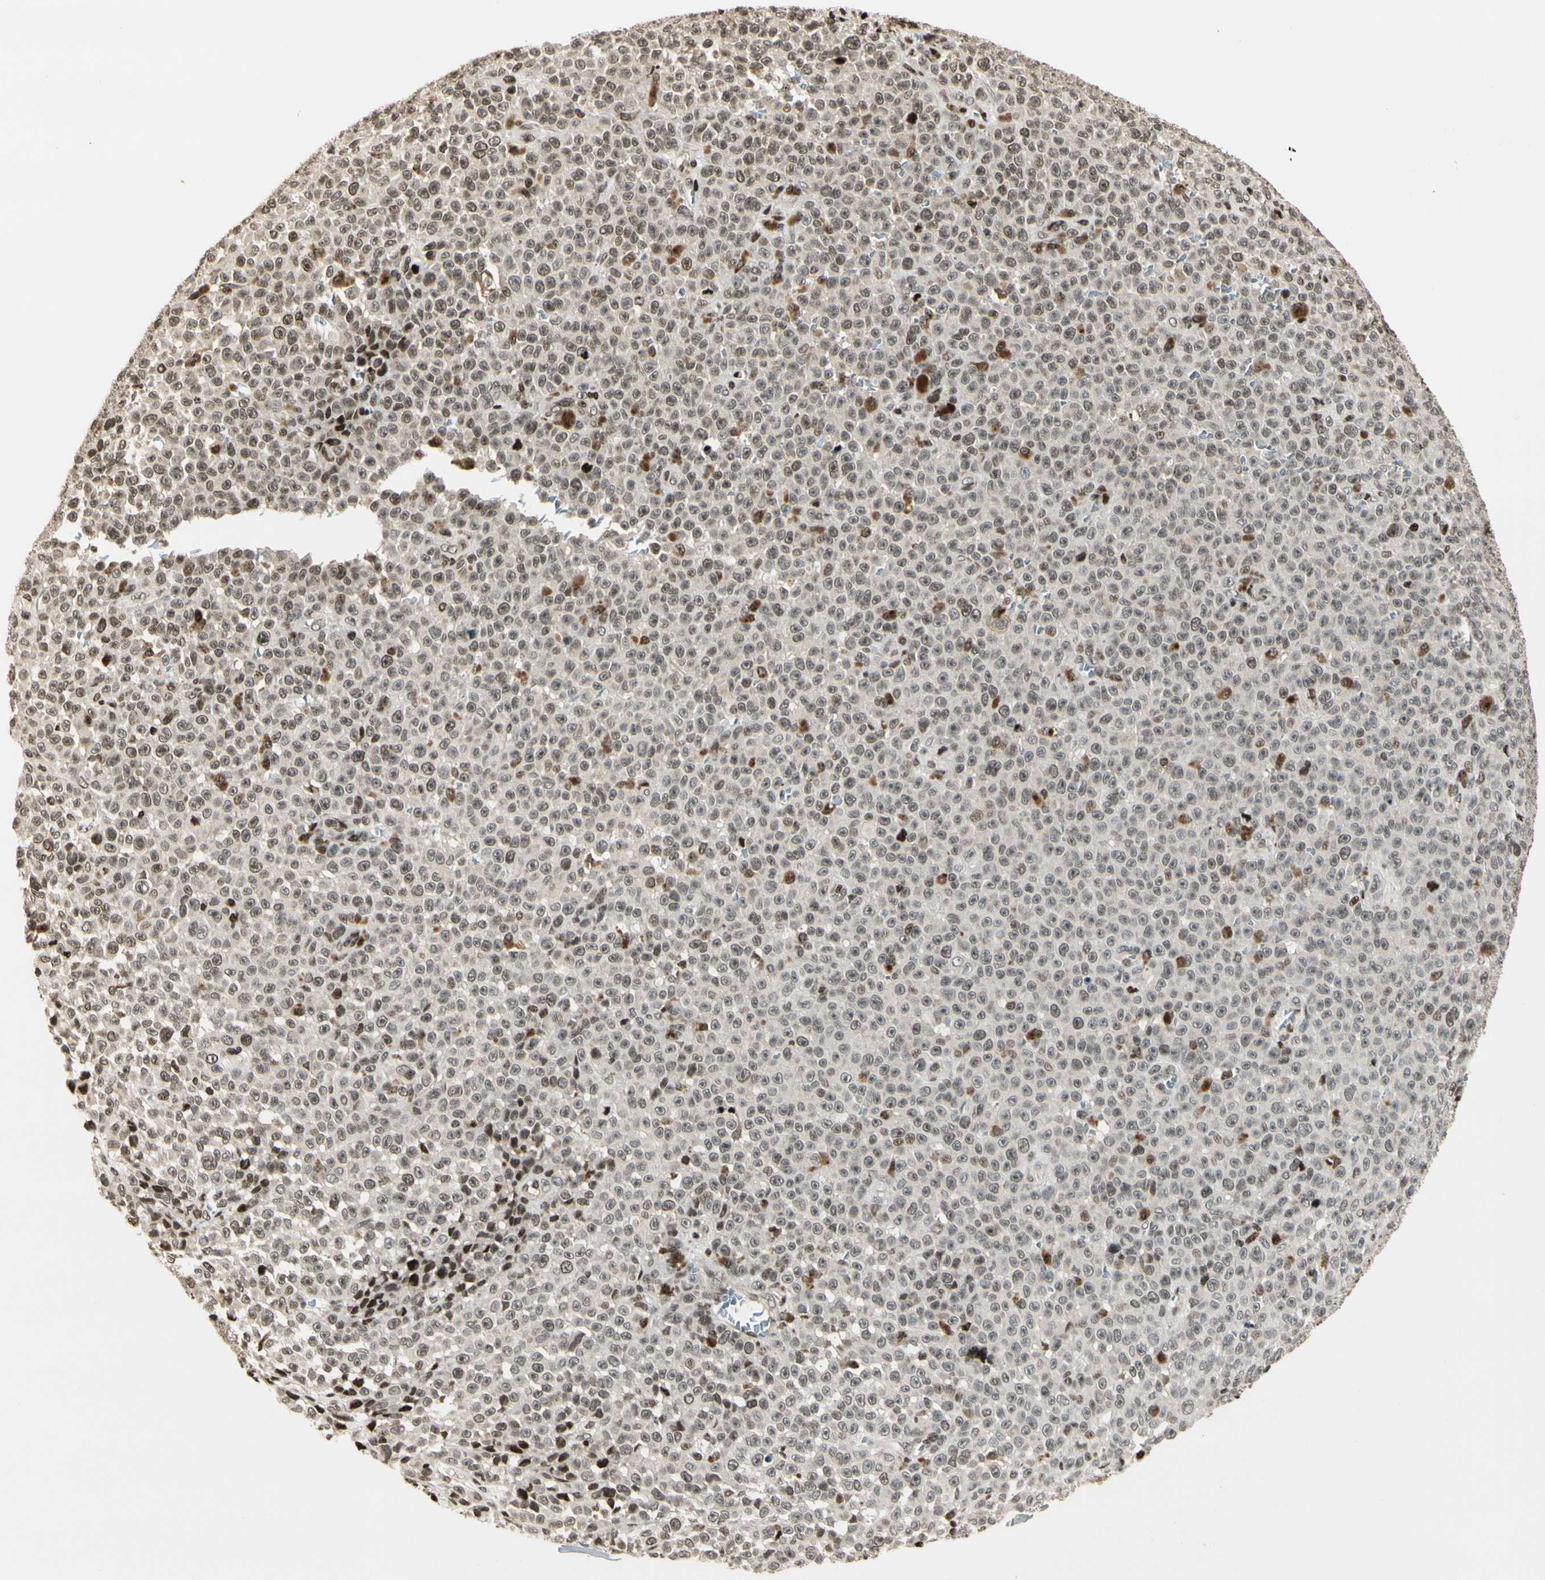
{"staining": {"intensity": "weak", "quantity": "25%-75%", "location": "nuclear"}, "tissue": "melanoma", "cell_type": "Tumor cells", "image_type": "cancer", "snomed": [{"axis": "morphology", "description": "Malignant melanoma, NOS"}, {"axis": "topography", "description": "Skin"}], "caption": "Immunohistochemical staining of malignant melanoma displays low levels of weak nuclear protein staining in approximately 25%-75% of tumor cells. The staining was performed using DAB to visualize the protein expression in brown, while the nuclei were stained in blue with hematoxylin (Magnification: 20x).", "gene": "TSHZ3", "patient": {"sex": "female", "age": 82}}